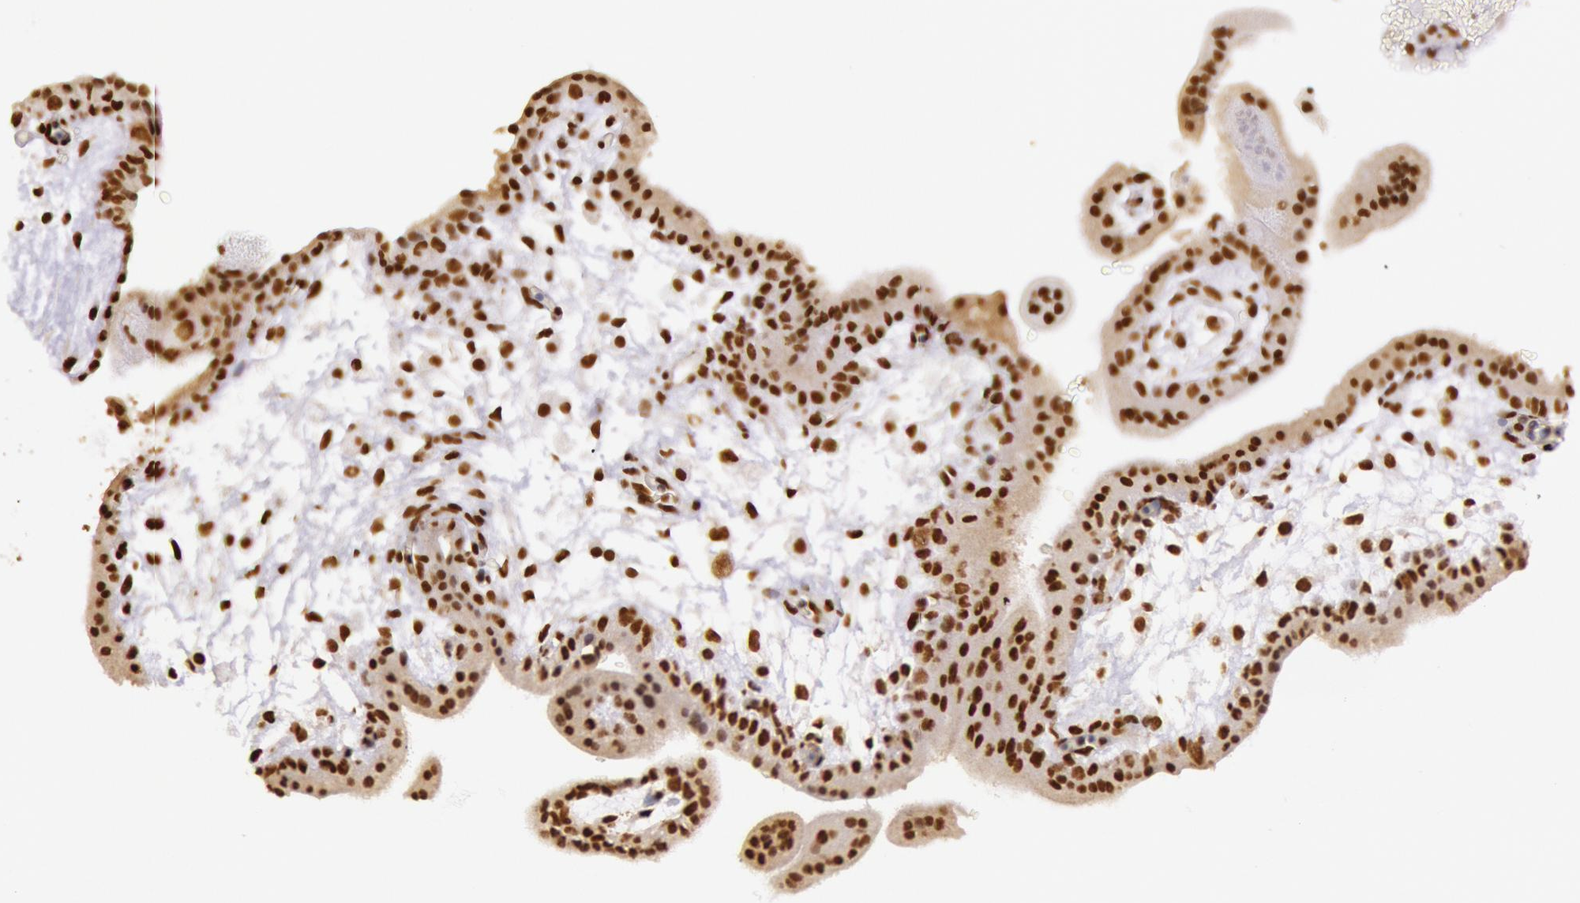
{"staining": {"intensity": "strong", "quantity": ">75%", "location": "nuclear"}, "tissue": "placenta", "cell_type": "Decidual cells", "image_type": "normal", "snomed": [{"axis": "morphology", "description": "Normal tissue, NOS"}, {"axis": "topography", "description": "Placenta"}], "caption": "Strong nuclear expression is seen in approximately >75% of decidual cells in normal placenta.", "gene": "HNRNPH1", "patient": {"sex": "female", "age": 35}}